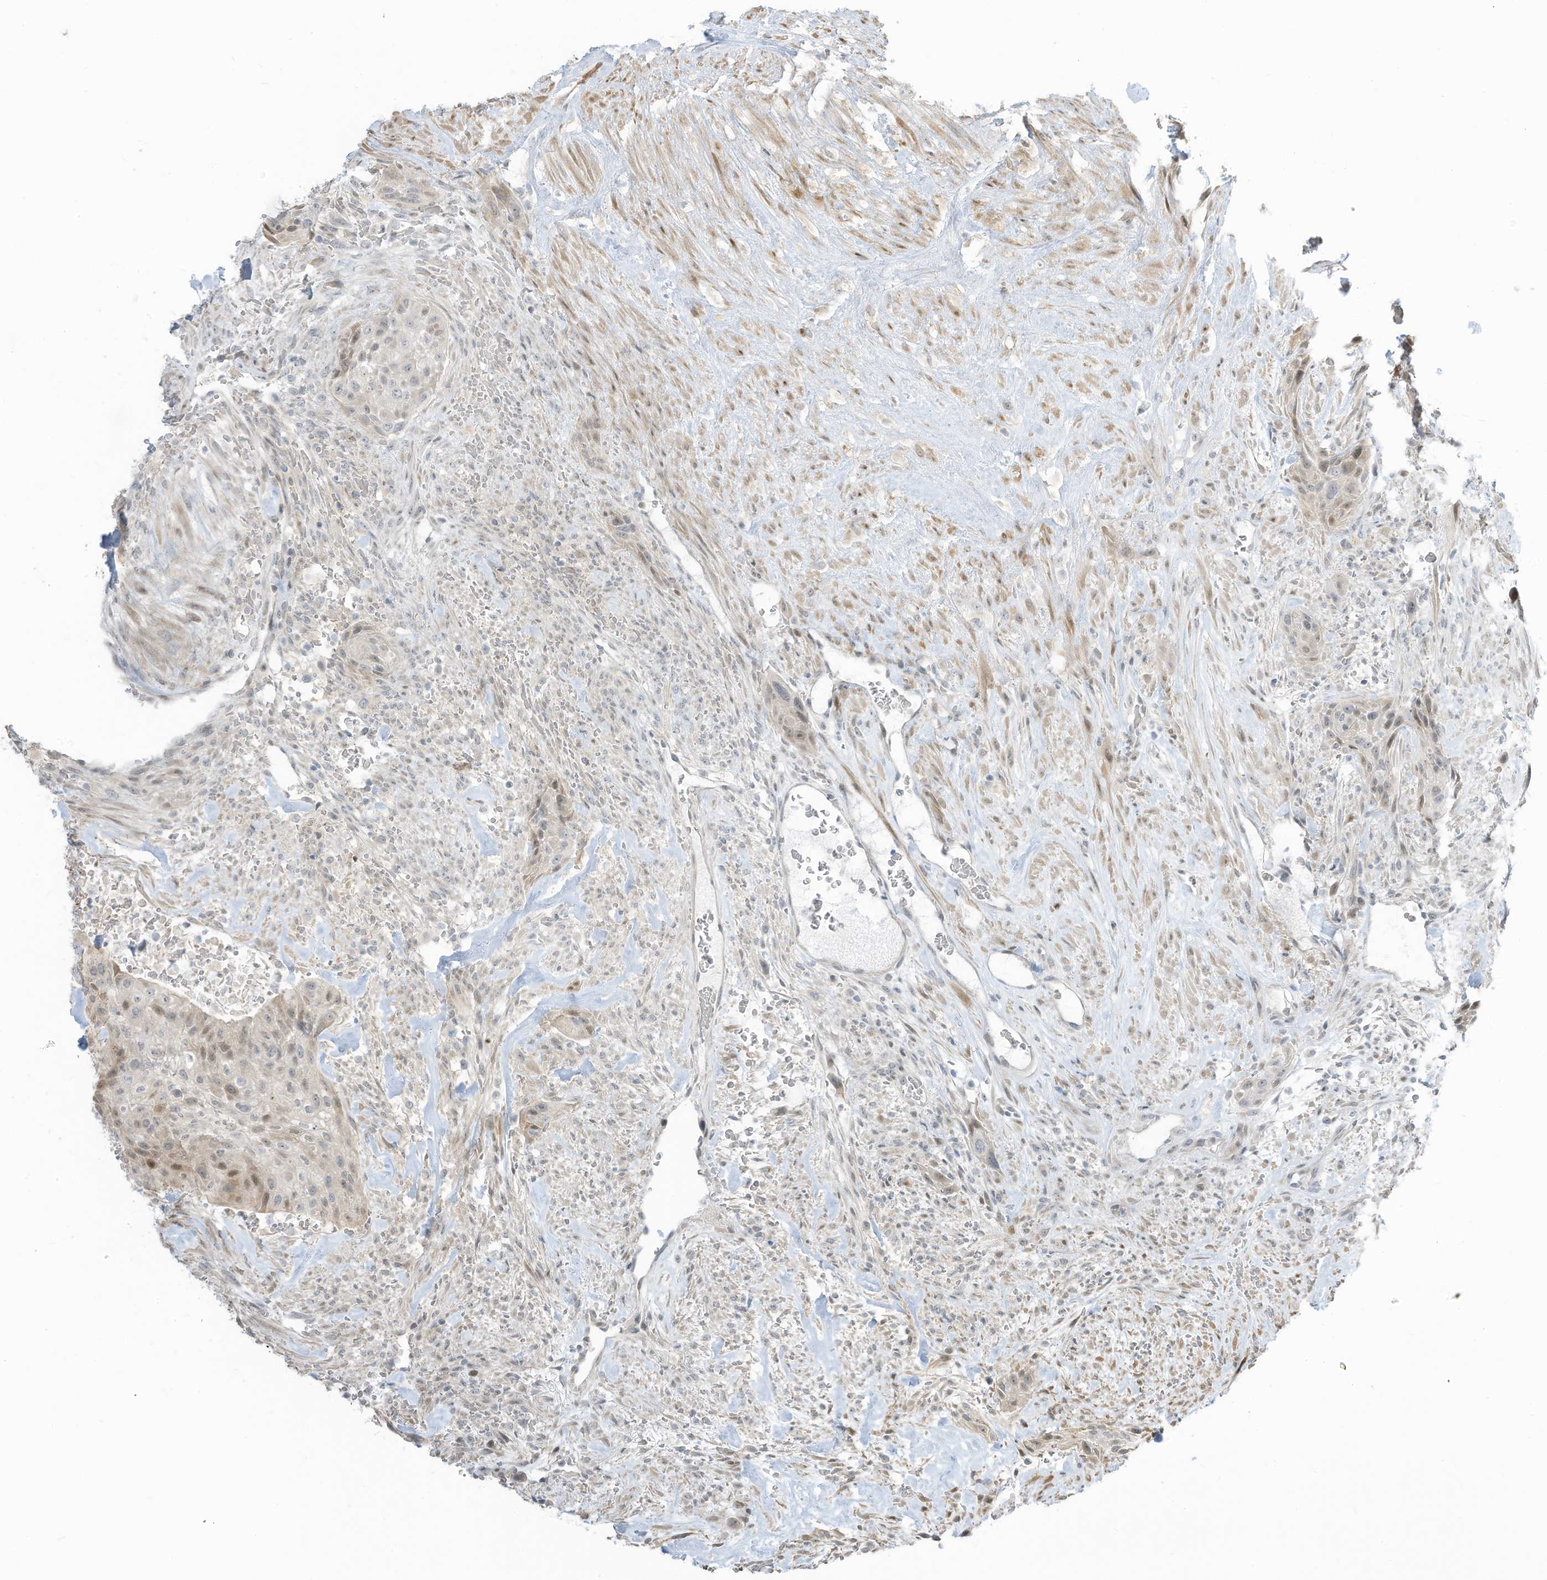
{"staining": {"intensity": "weak", "quantity": "<25%", "location": "cytoplasmic/membranous,nuclear"}, "tissue": "urothelial cancer", "cell_type": "Tumor cells", "image_type": "cancer", "snomed": [{"axis": "morphology", "description": "Urothelial carcinoma, High grade"}, {"axis": "topography", "description": "Urinary bladder"}], "caption": "Immunohistochemistry (IHC) histopathology image of neoplastic tissue: human urothelial cancer stained with DAB (3,3'-diaminobenzidine) reveals no significant protein staining in tumor cells.", "gene": "ASPRV1", "patient": {"sex": "male", "age": 35}}